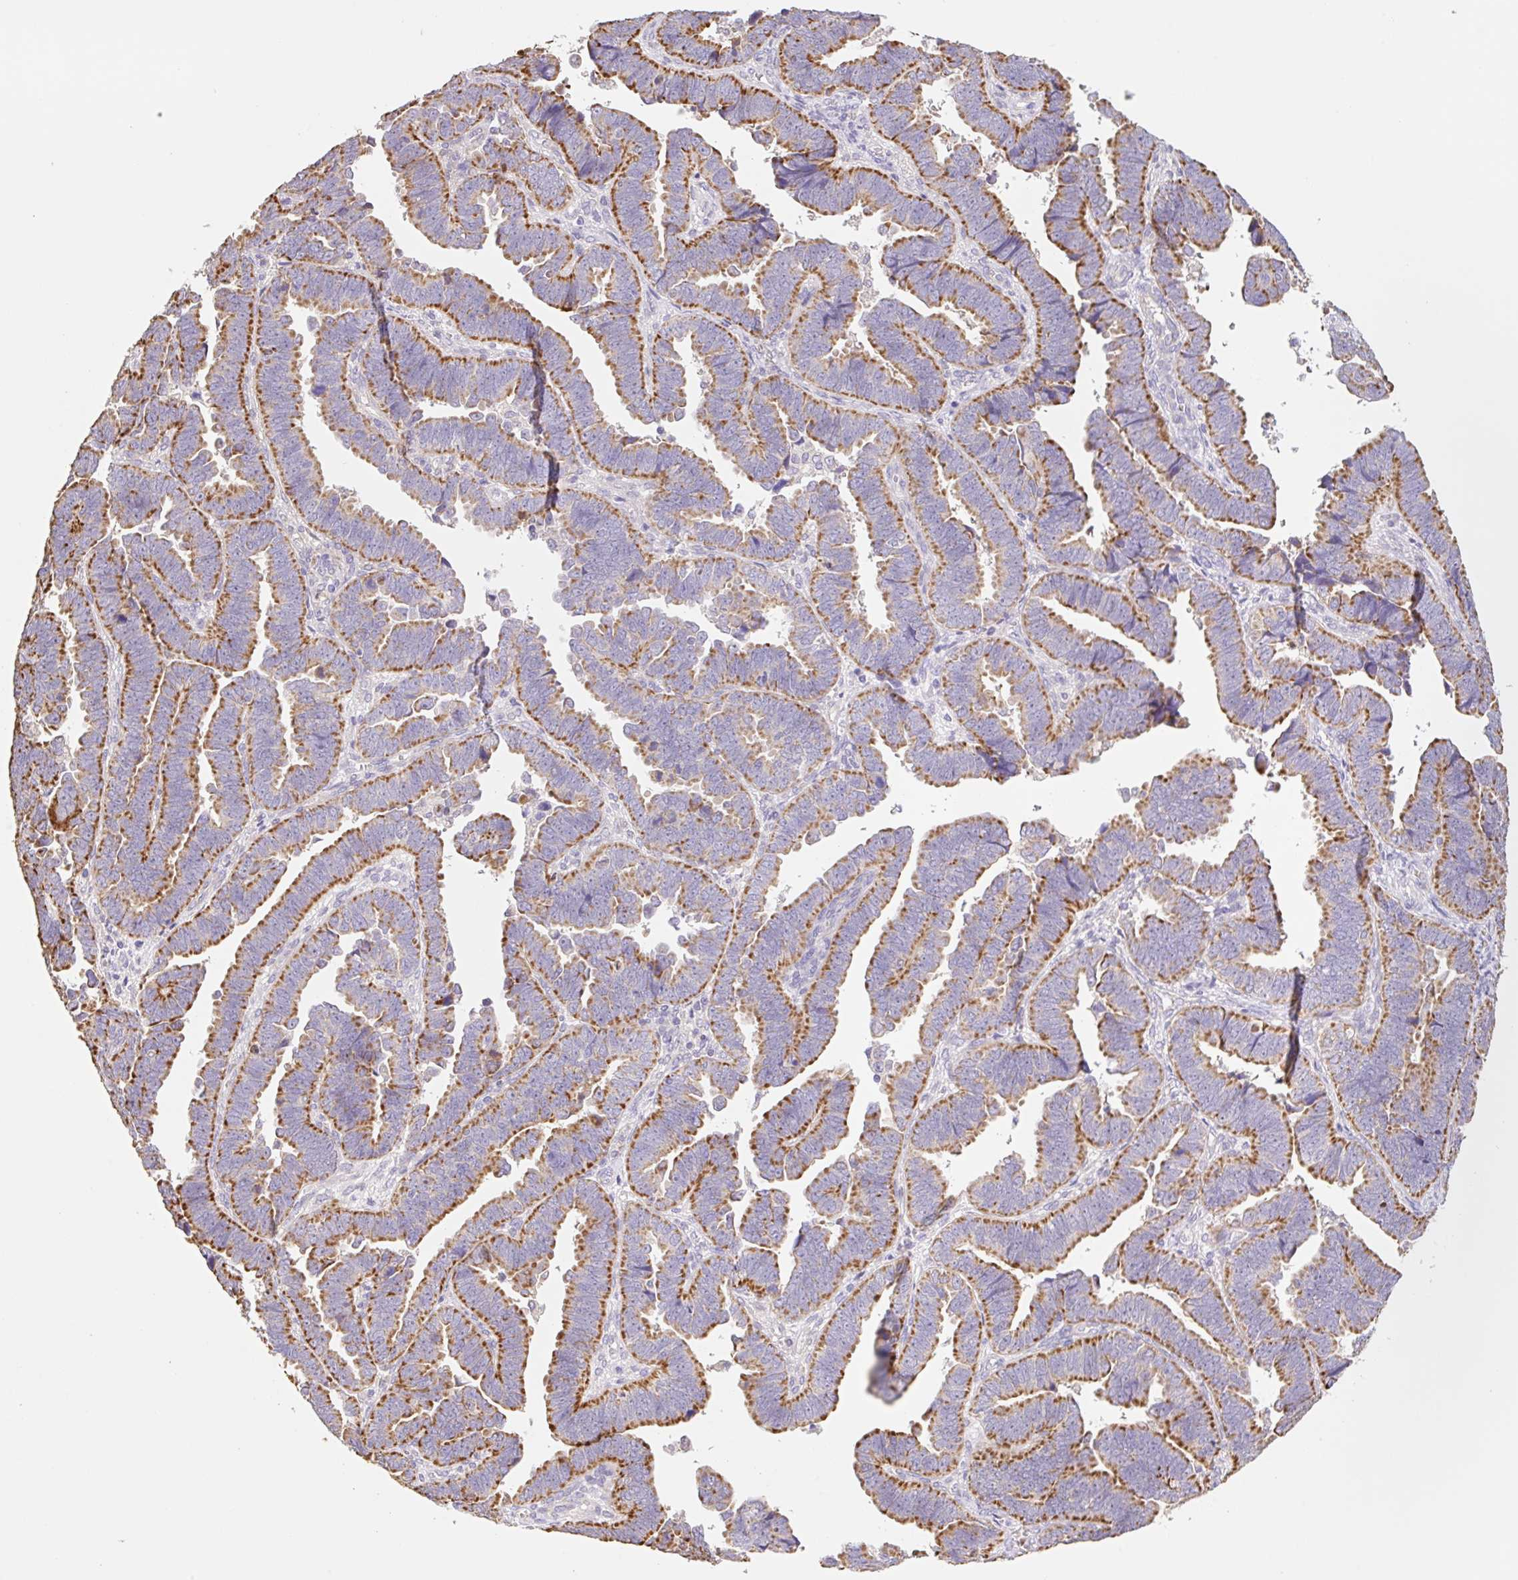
{"staining": {"intensity": "moderate", "quantity": ">75%", "location": "cytoplasmic/membranous"}, "tissue": "endometrial cancer", "cell_type": "Tumor cells", "image_type": "cancer", "snomed": [{"axis": "morphology", "description": "Adenocarcinoma, NOS"}, {"axis": "topography", "description": "Endometrium"}], "caption": "Immunohistochemical staining of adenocarcinoma (endometrial) exhibits medium levels of moderate cytoplasmic/membranous protein staining in approximately >75% of tumor cells.", "gene": "COPZ2", "patient": {"sex": "female", "age": 75}}